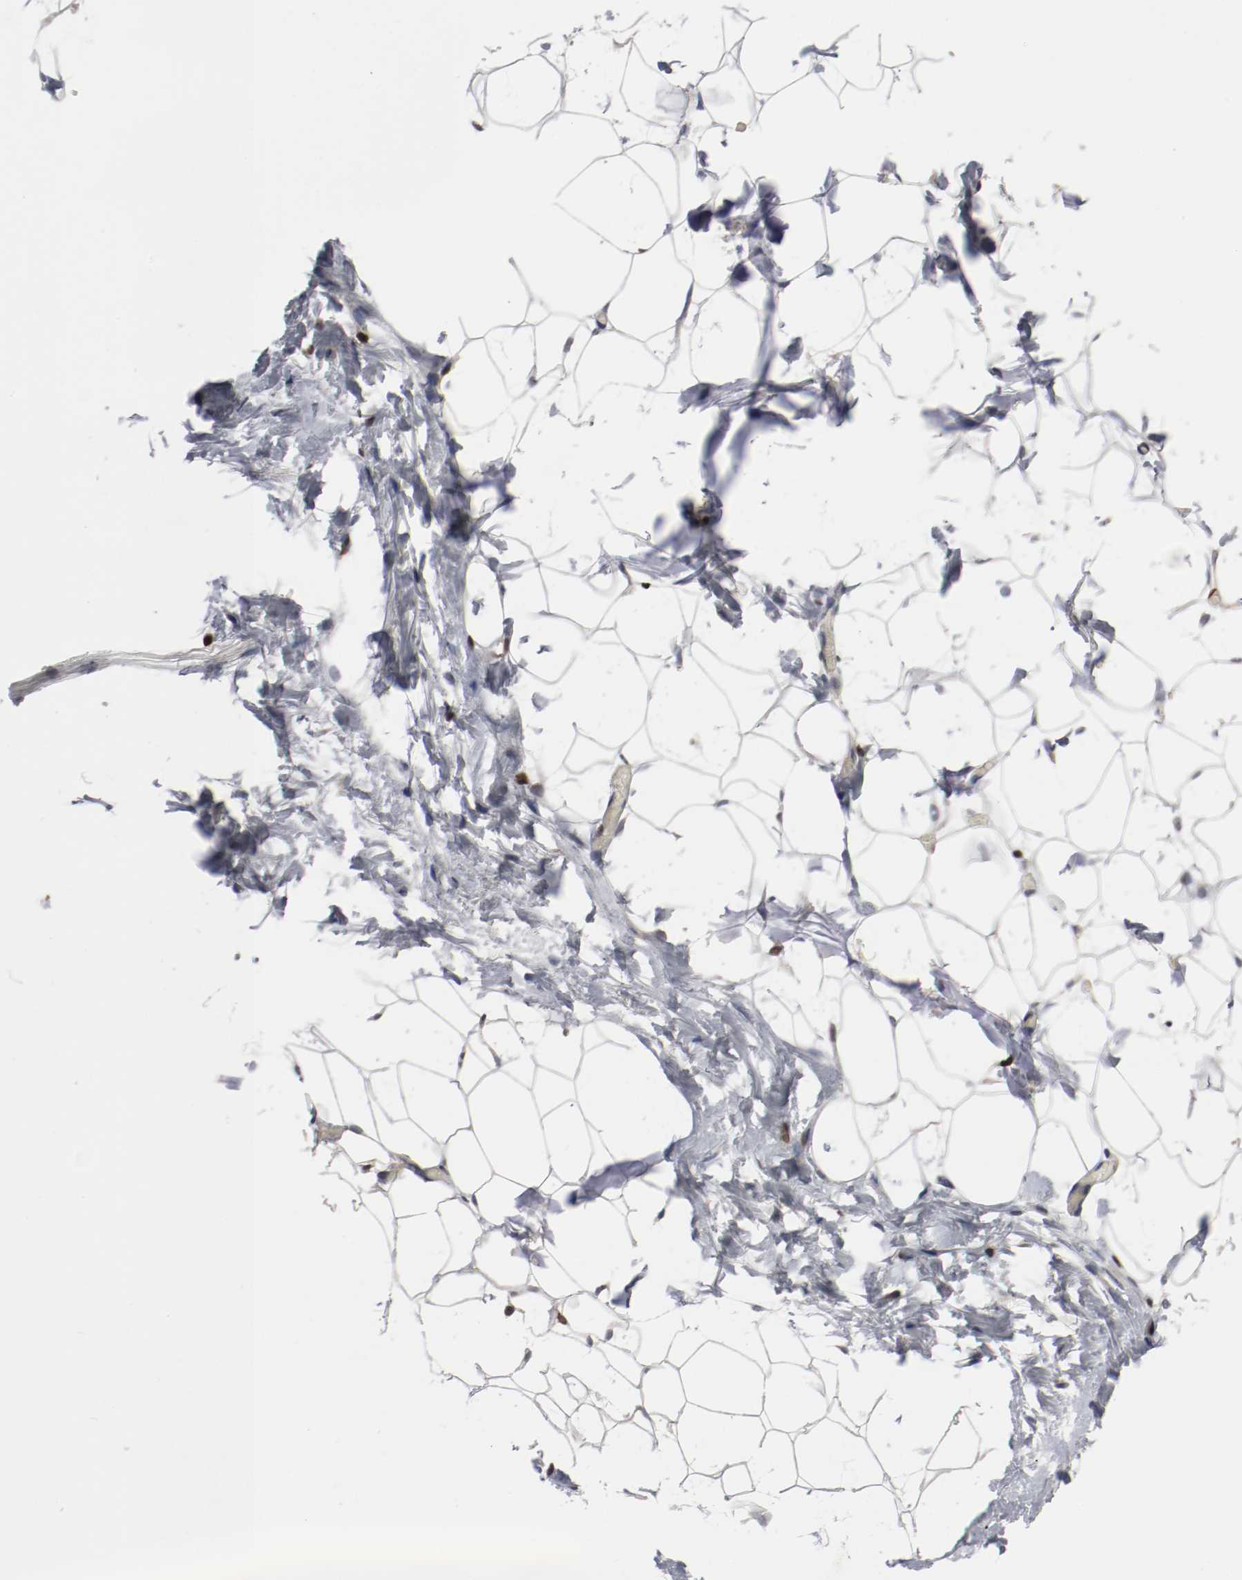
{"staining": {"intensity": "negative", "quantity": "none", "location": "none"}, "tissue": "adipose tissue", "cell_type": "Adipocytes", "image_type": "normal", "snomed": [{"axis": "morphology", "description": "Normal tissue, NOS"}, {"axis": "topography", "description": "Breast"}, {"axis": "topography", "description": "Soft tissue"}], "caption": "The histopathology image displays no significant positivity in adipocytes of adipose tissue. Nuclei are stained in blue.", "gene": "MCM6", "patient": {"sex": "female", "age": 25}}